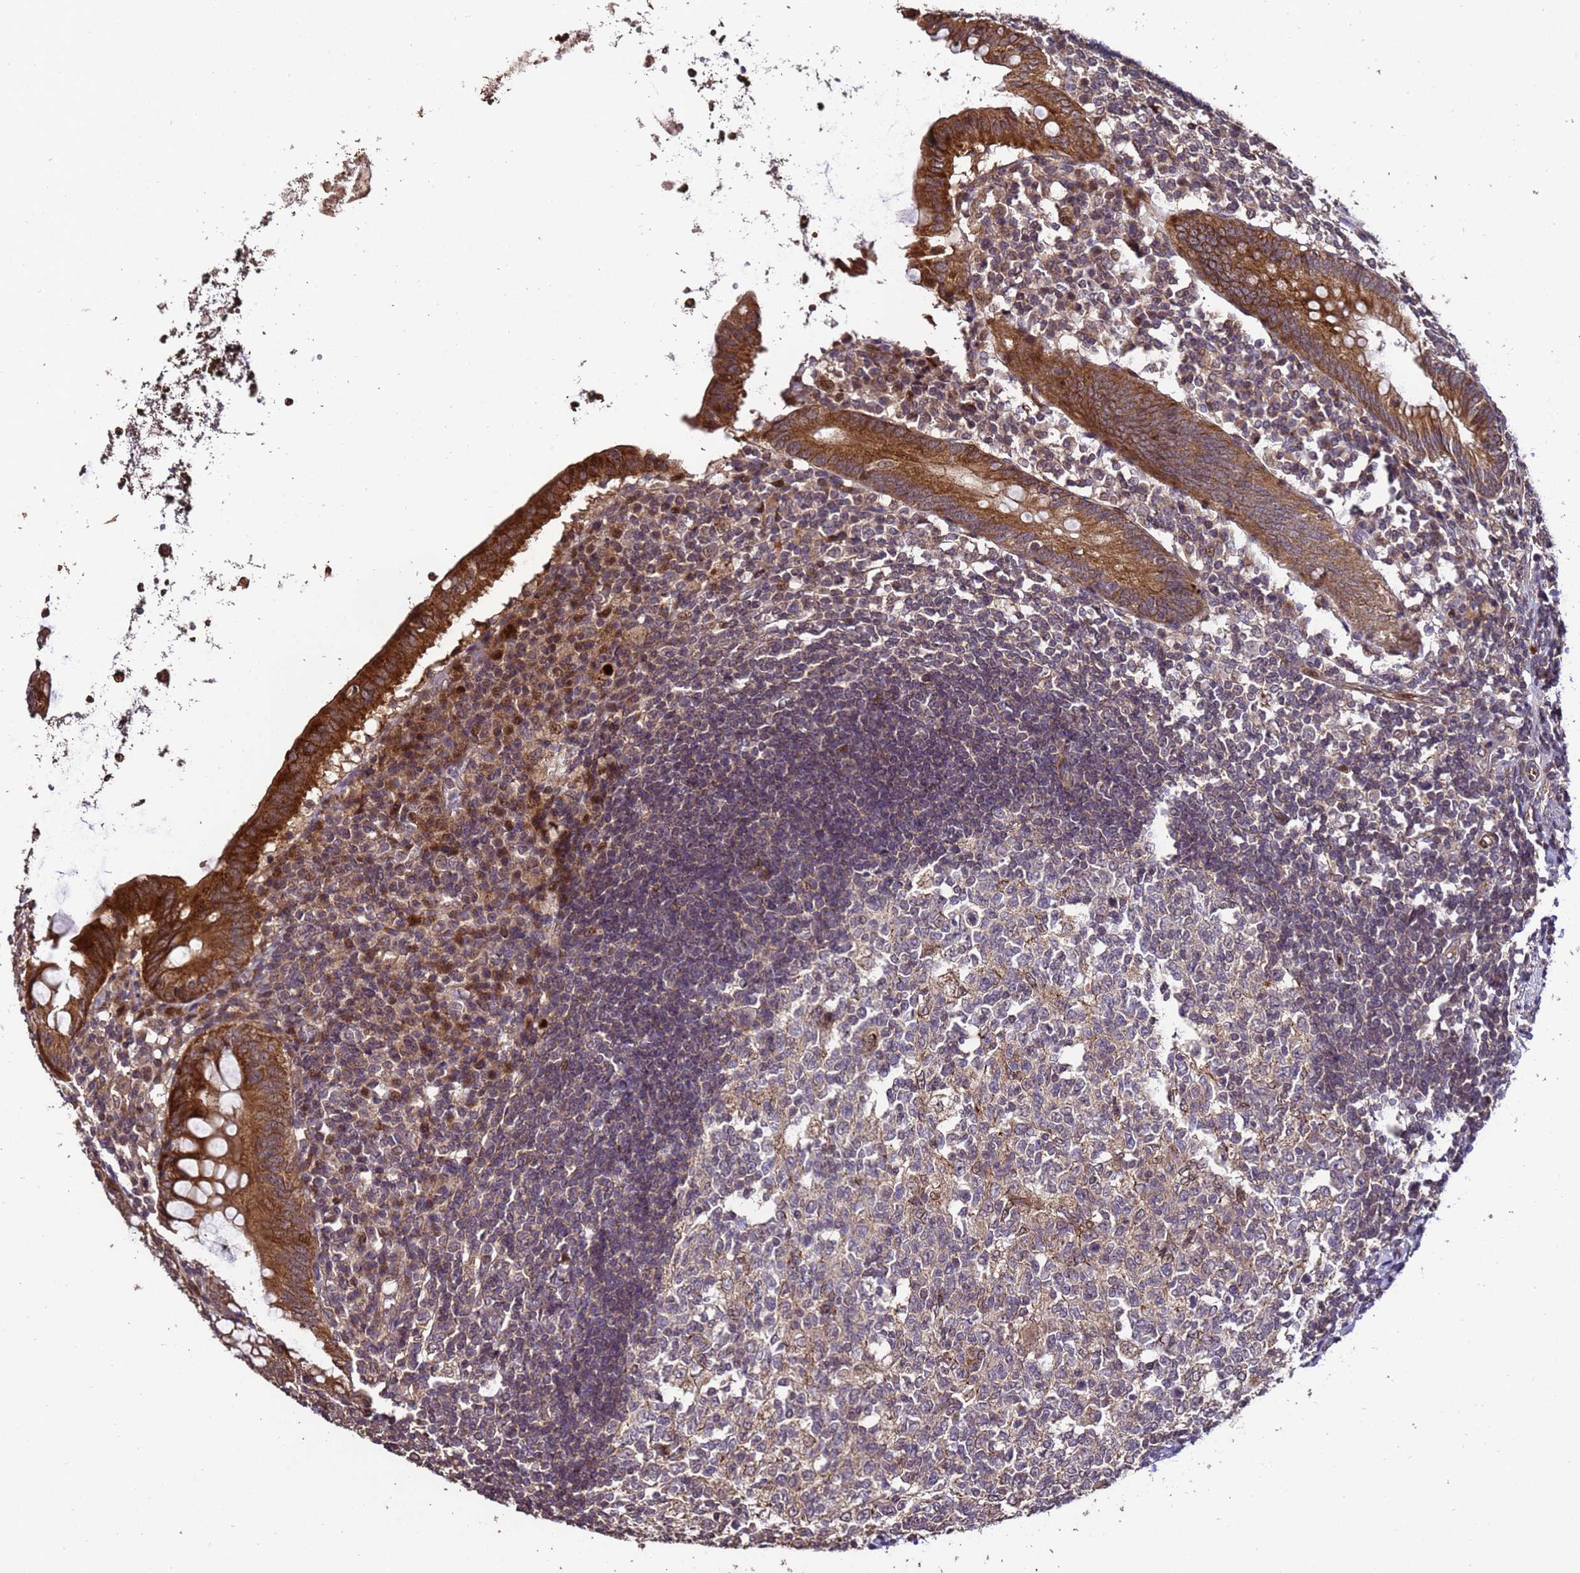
{"staining": {"intensity": "strong", "quantity": ">75%", "location": "cytoplasmic/membranous"}, "tissue": "appendix", "cell_type": "Glandular cells", "image_type": "normal", "snomed": [{"axis": "morphology", "description": "Normal tissue, NOS"}, {"axis": "topography", "description": "Appendix"}], "caption": "Protein analysis of benign appendix shows strong cytoplasmic/membranous positivity in approximately >75% of glandular cells. (Brightfield microscopy of DAB IHC at high magnification).", "gene": "PRODH", "patient": {"sex": "female", "age": 54}}